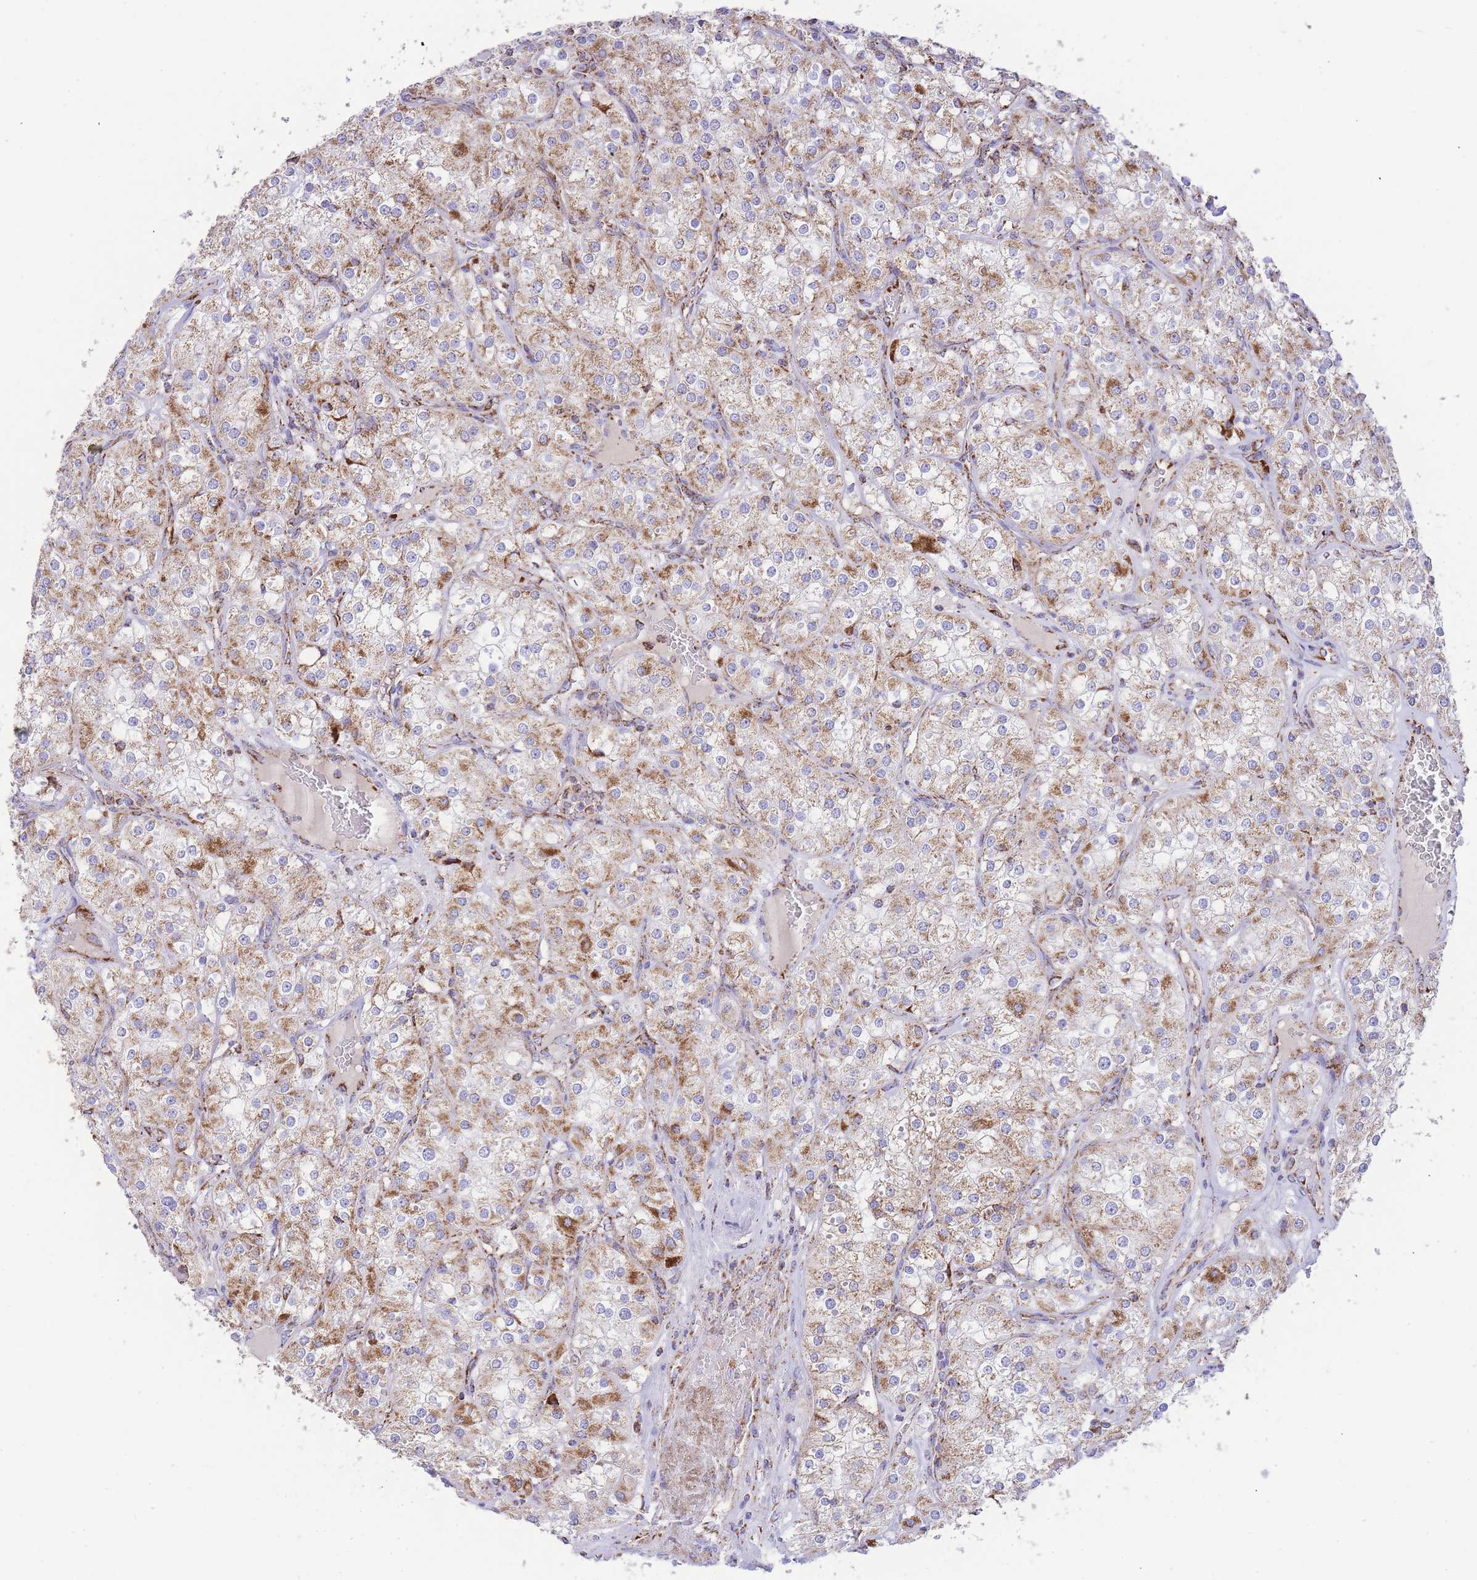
{"staining": {"intensity": "moderate", "quantity": ">75%", "location": "cytoplasmic/membranous"}, "tissue": "renal cancer", "cell_type": "Tumor cells", "image_type": "cancer", "snomed": [{"axis": "morphology", "description": "Adenocarcinoma, NOS"}, {"axis": "topography", "description": "Kidney"}], "caption": "This histopathology image displays renal adenocarcinoma stained with immunohistochemistry to label a protein in brown. The cytoplasmic/membranous of tumor cells show moderate positivity for the protein. Nuclei are counter-stained blue.", "gene": "GSTM1", "patient": {"sex": "male", "age": 77}}